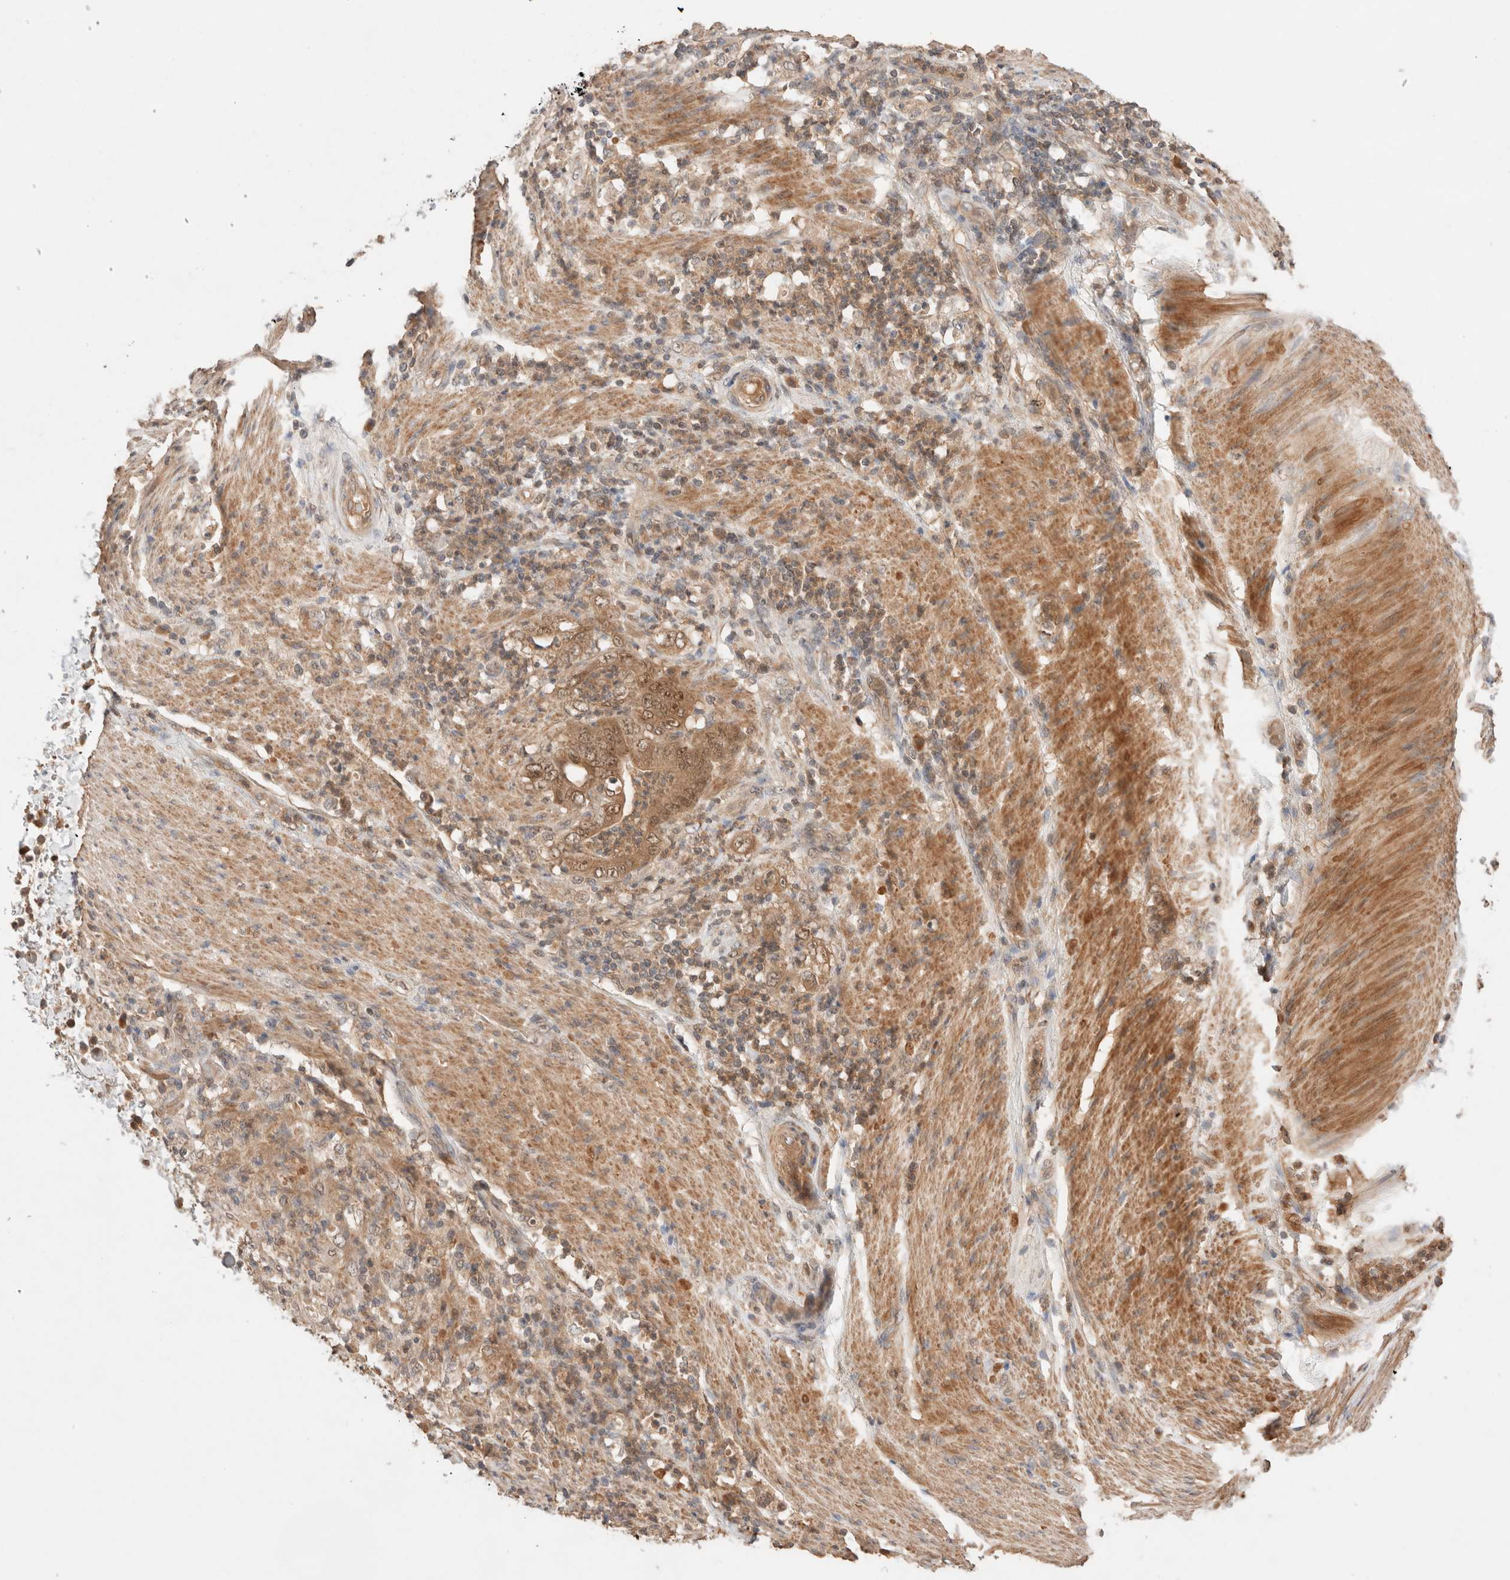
{"staining": {"intensity": "moderate", "quantity": ">75%", "location": "cytoplasmic/membranous,nuclear"}, "tissue": "stomach cancer", "cell_type": "Tumor cells", "image_type": "cancer", "snomed": [{"axis": "morphology", "description": "Adenocarcinoma, NOS"}, {"axis": "topography", "description": "Stomach"}], "caption": "This image shows IHC staining of human stomach cancer (adenocarcinoma), with medium moderate cytoplasmic/membranous and nuclear staining in about >75% of tumor cells.", "gene": "CARNMT1", "patient": {"sex": "female", "age": 73}}